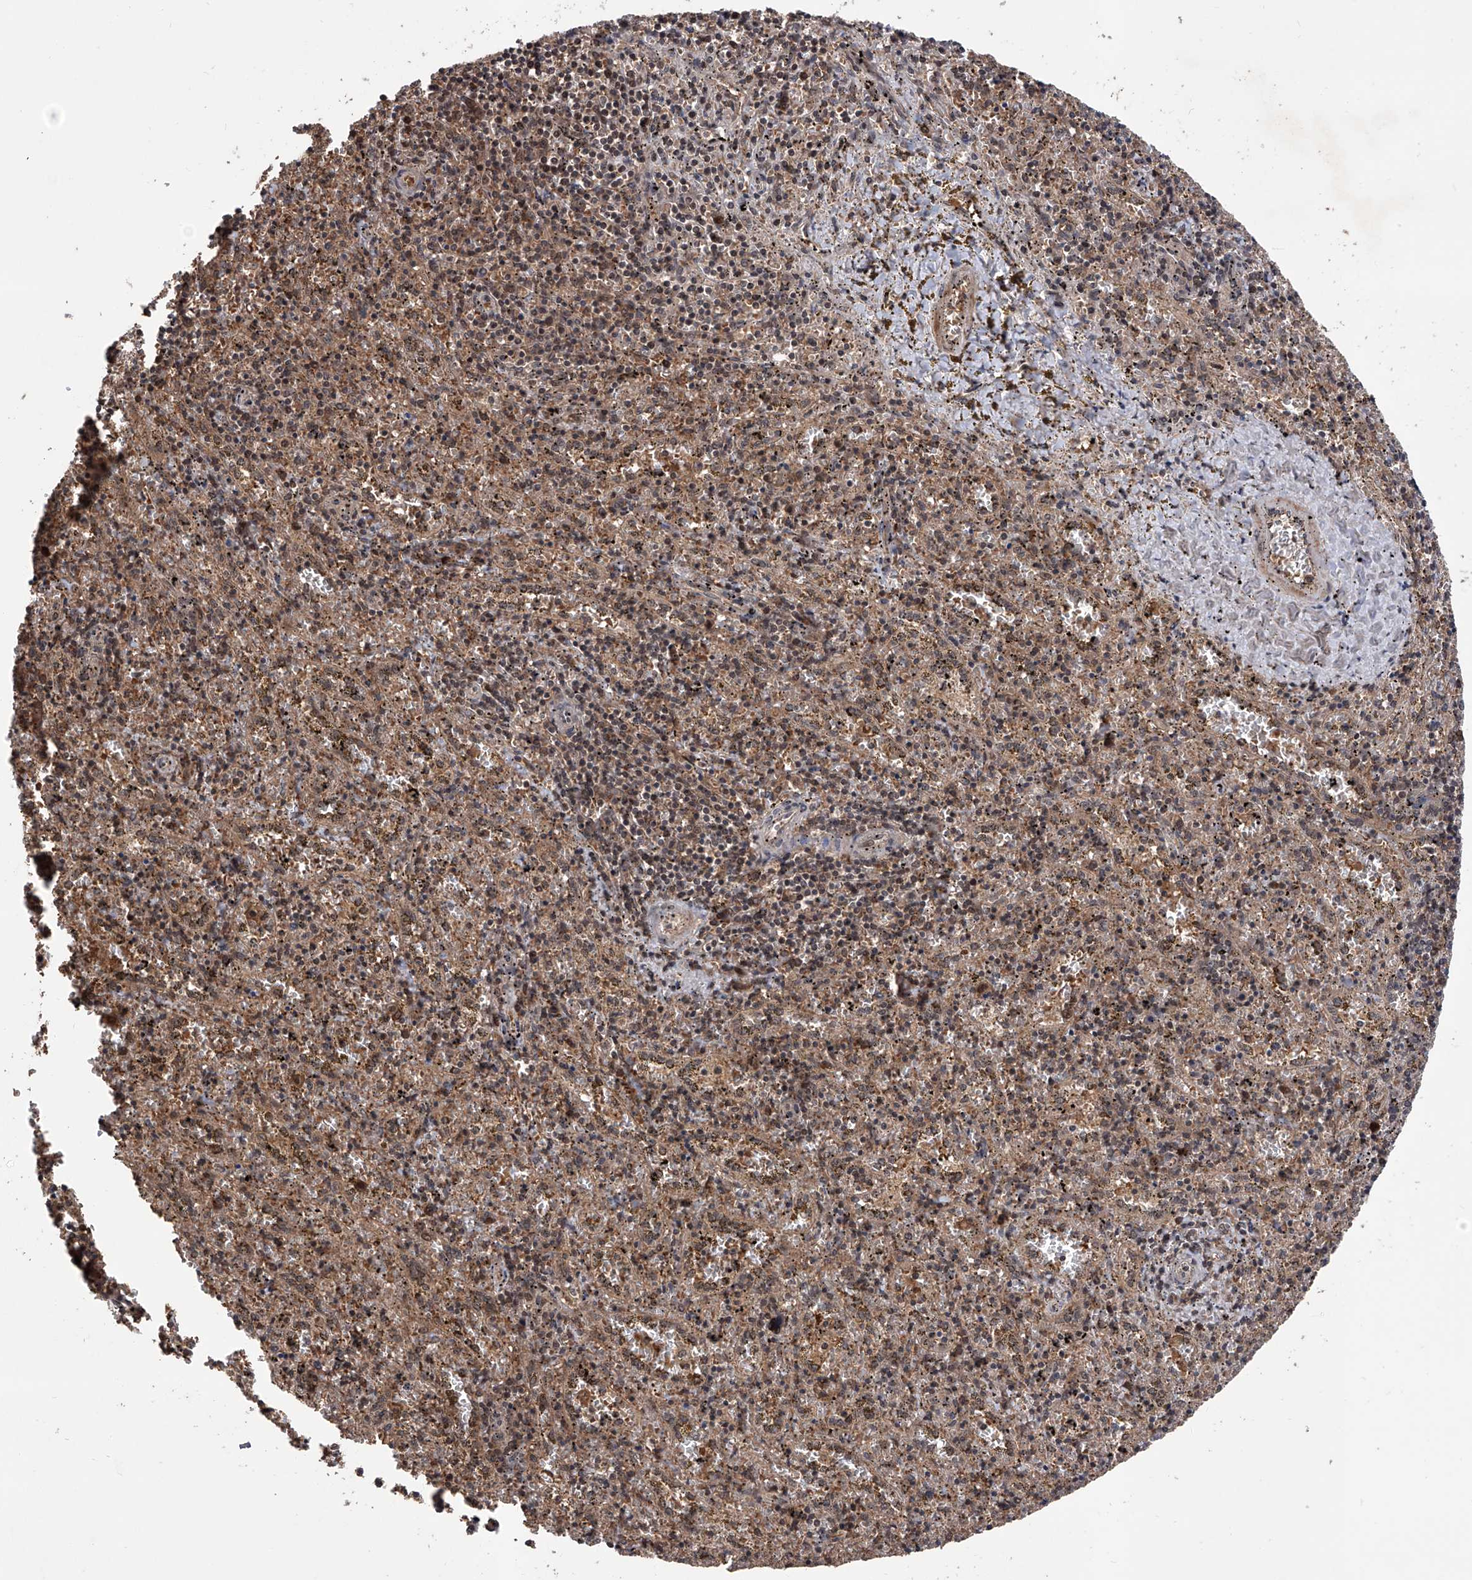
{"staining": {"intensity": "moderate", "quantity": "25%-75%", "location": "cytoplasmic/membranous,nuclear"}, "tissue": "spleen", "cell_type": "Cells in red pulp", "image_type": "normal", "snomed": [{"axis": "morphology", "description": "Normal tissue, NOS"}, {"axis": "topography", "description": "Spleen"}], "caption": "Brown immunohistochemical staining in unremarkable spleen displays moderate cytoplasmic/membranous,nuclear staining in approximately 25%-75% of cells in red pulp. The protein is shown in brown color, while the nuclei are stained blue.", "gene": "LYSMD4", "patient": {"sex": "male", "age": 11}}